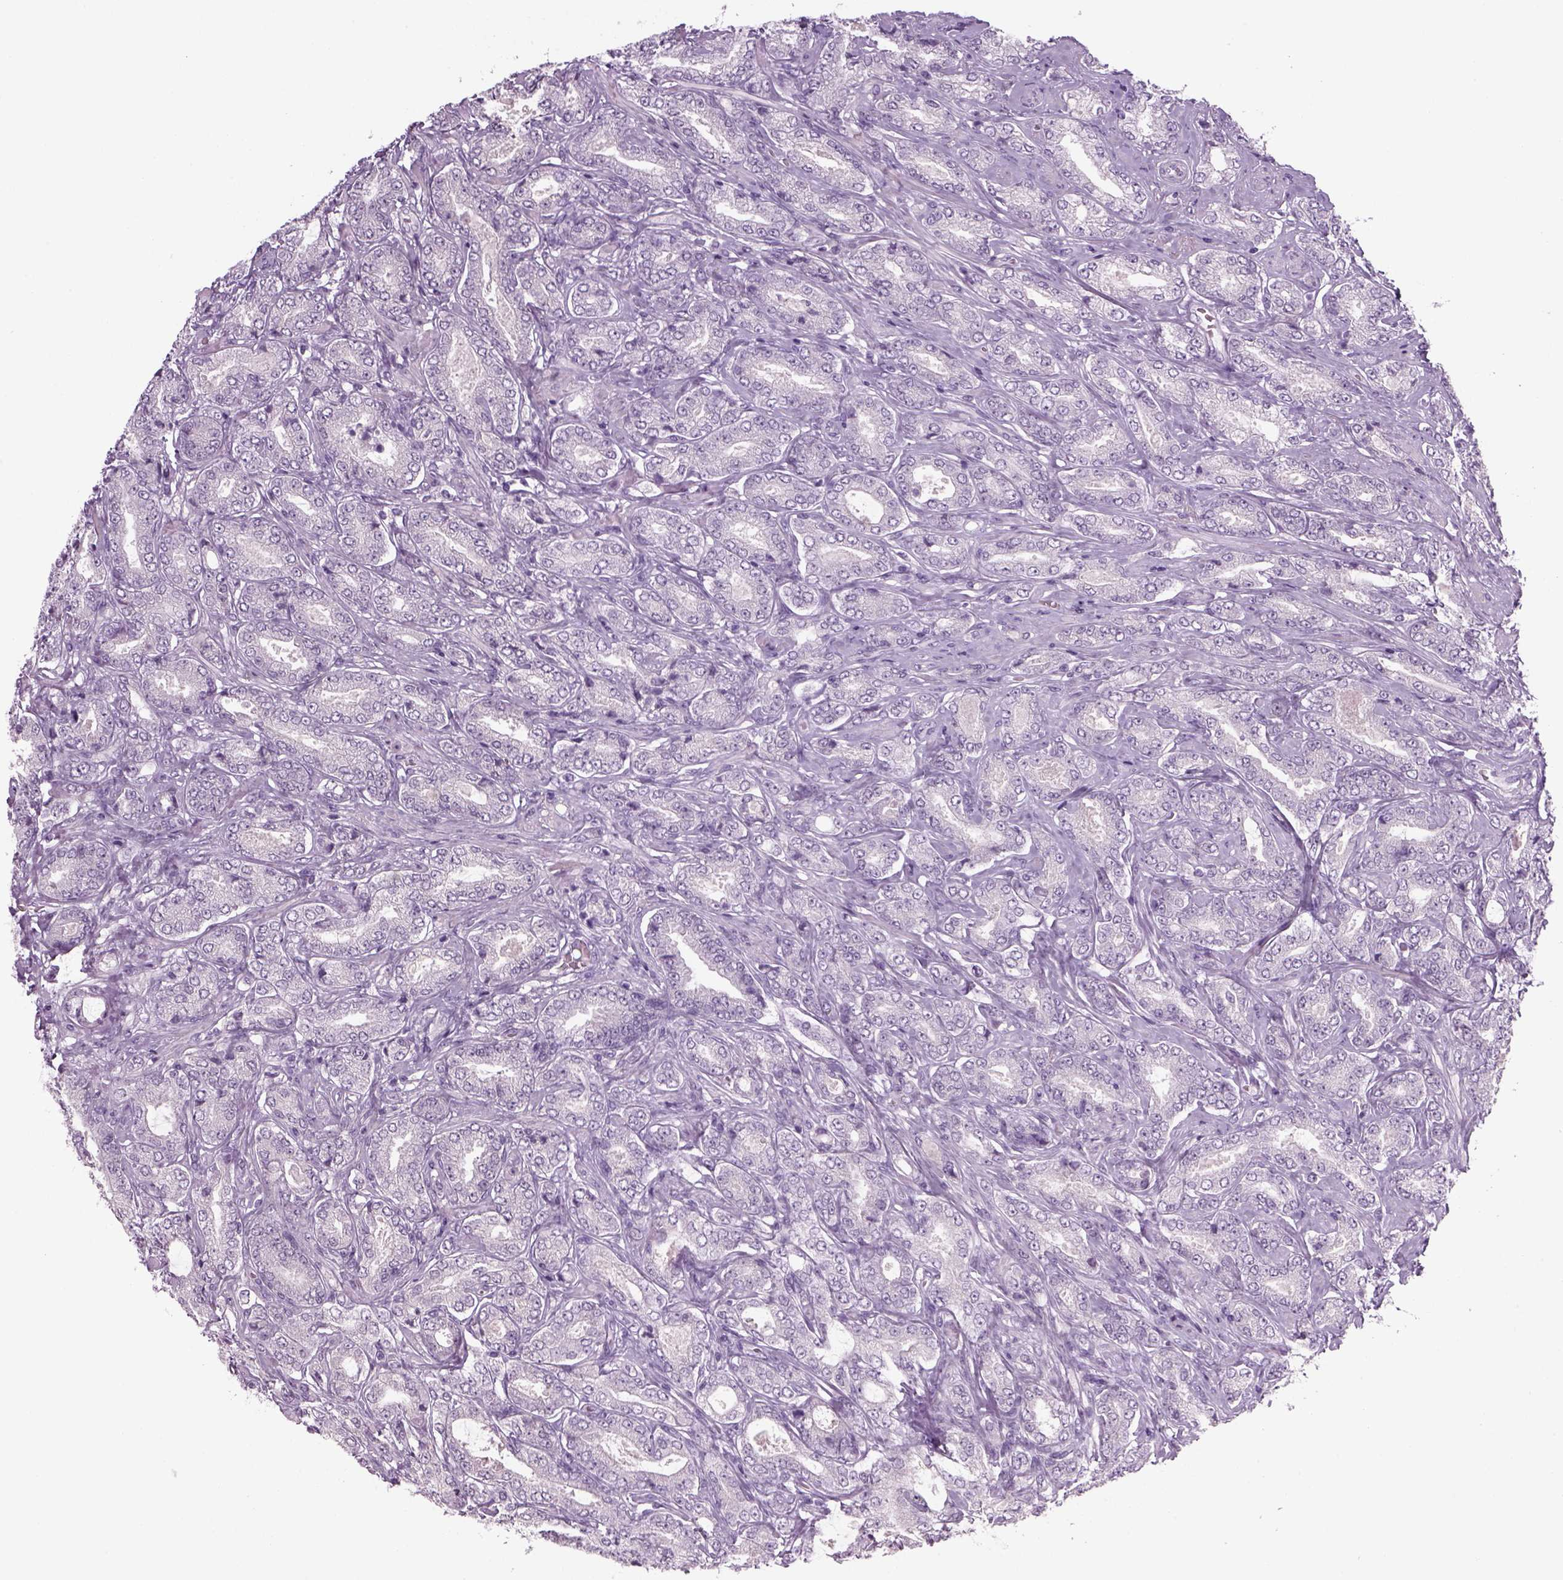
{"staining": {"intensity": "negative", "quantity": "none", "location": "none"}, "tissue": "prostate cancer", "cell_type": "Tumor cells", "image_type": "cancer", "snomed": [{"axis": "morphology", "description": "Adenocarcinoma, NOS"}, {"axis": "topography", "description": "Prostate"}], "caption": "Tumor cells show no significant expression in prostate adenocarcinoma.", "gene": "MDH1B", "patient": {"sex": "male", "age": 64}}